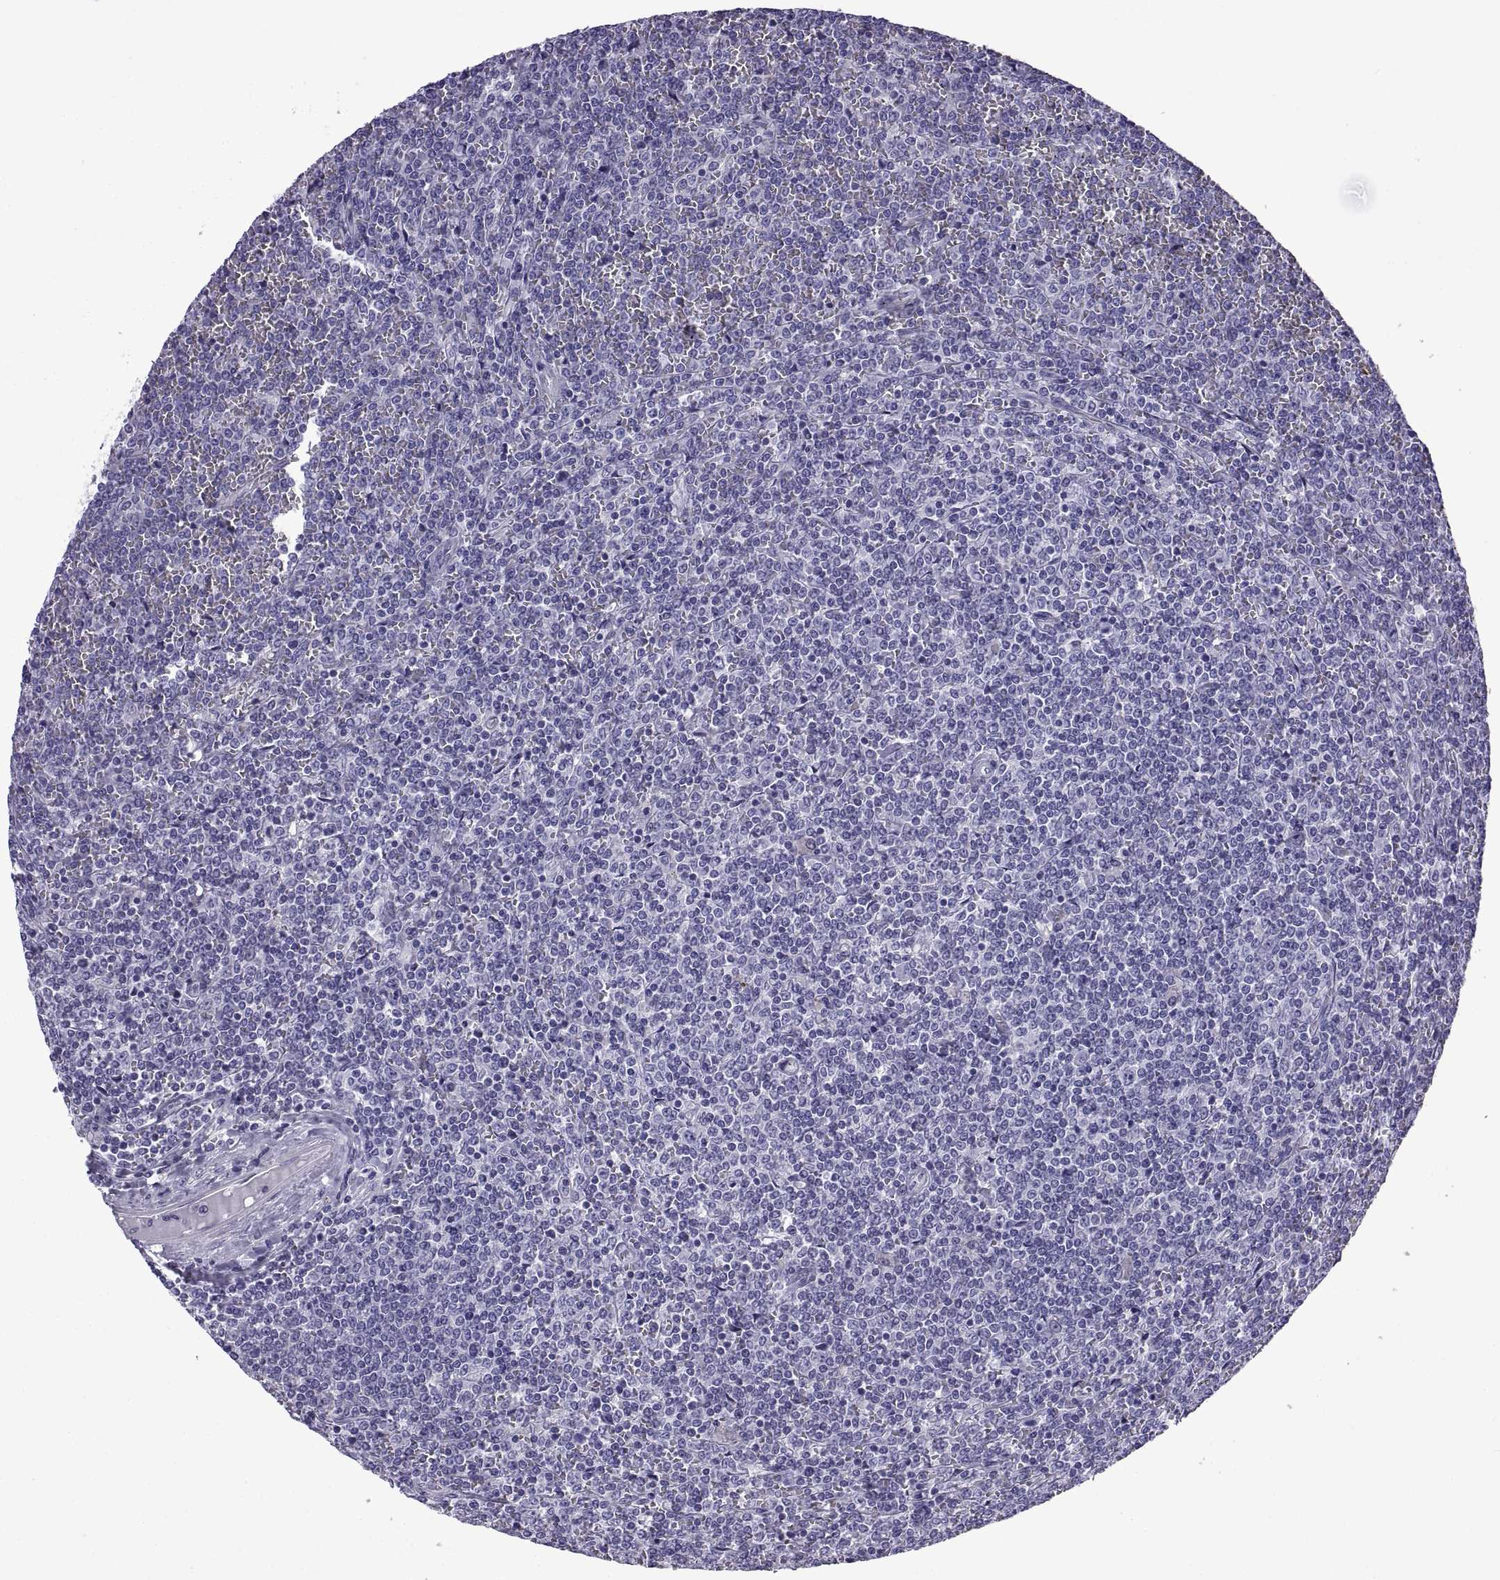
{"staining": {"intensity": "negative", "quantity": "none", "location": "none"}, "tissue": "lymphoma", "cell_type": "Tumor cells", "image_type": "cancer", "snomed": [{"axis": "morphology", "description": "Malignant lymphoma, non-Hodgkin's type, Low grade"}, {"axis": "topography", "description": "Spleen"}], "caption": "An immunohistochemistry (IHC) image of low-grade malignant lymphoma, non-Hodgkin's type is shown. There is no staining in tumor cells of low-grade malignant lymphoma, non-Hodgkin's type.", "gene": "SPDYE1", "patient": {"sex": "female", "age": 19}}